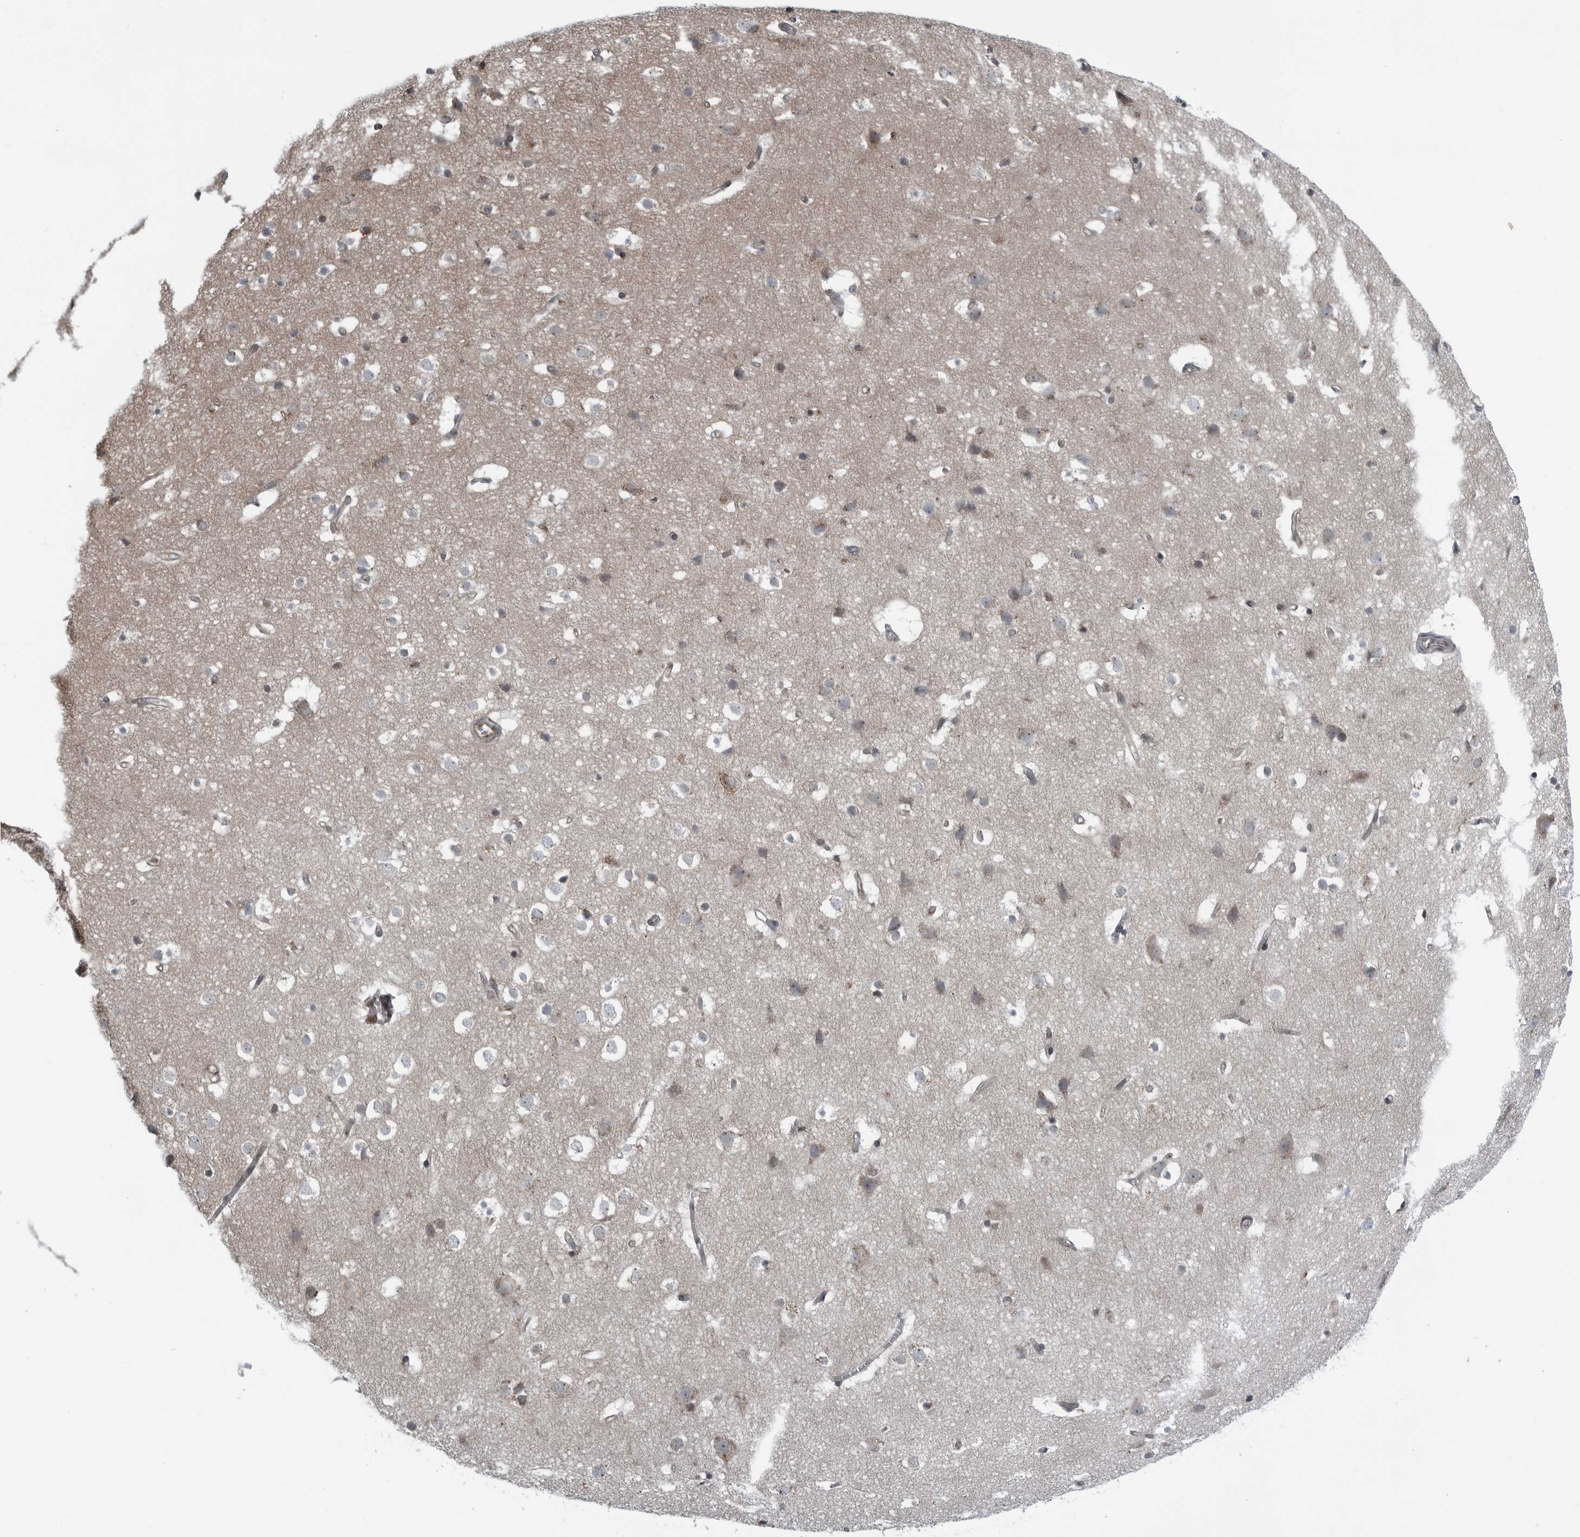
{"staining": {"intensity": "moderate", "quantity": "25%-75%", "location": "cytoplasmic/membranous"}, "tissue": "cerebral cortex", "cell_type": "Endothelial cells", "image_type": "normal", "snomed": [{"axis": "morphology", "description": "Normal tissue, NOS"}, {"axis": "topography", "description": "Cerebral cortex"}], "caption": "About 25%-75% of endothelial cells in benign human cerebral cortex reveal moderate cytoplasmic/membranous protein staining as visualized by brown immunohistochemical staining.", "gene": "CEP85", "patient": {"sex": "male", "age": 54}}